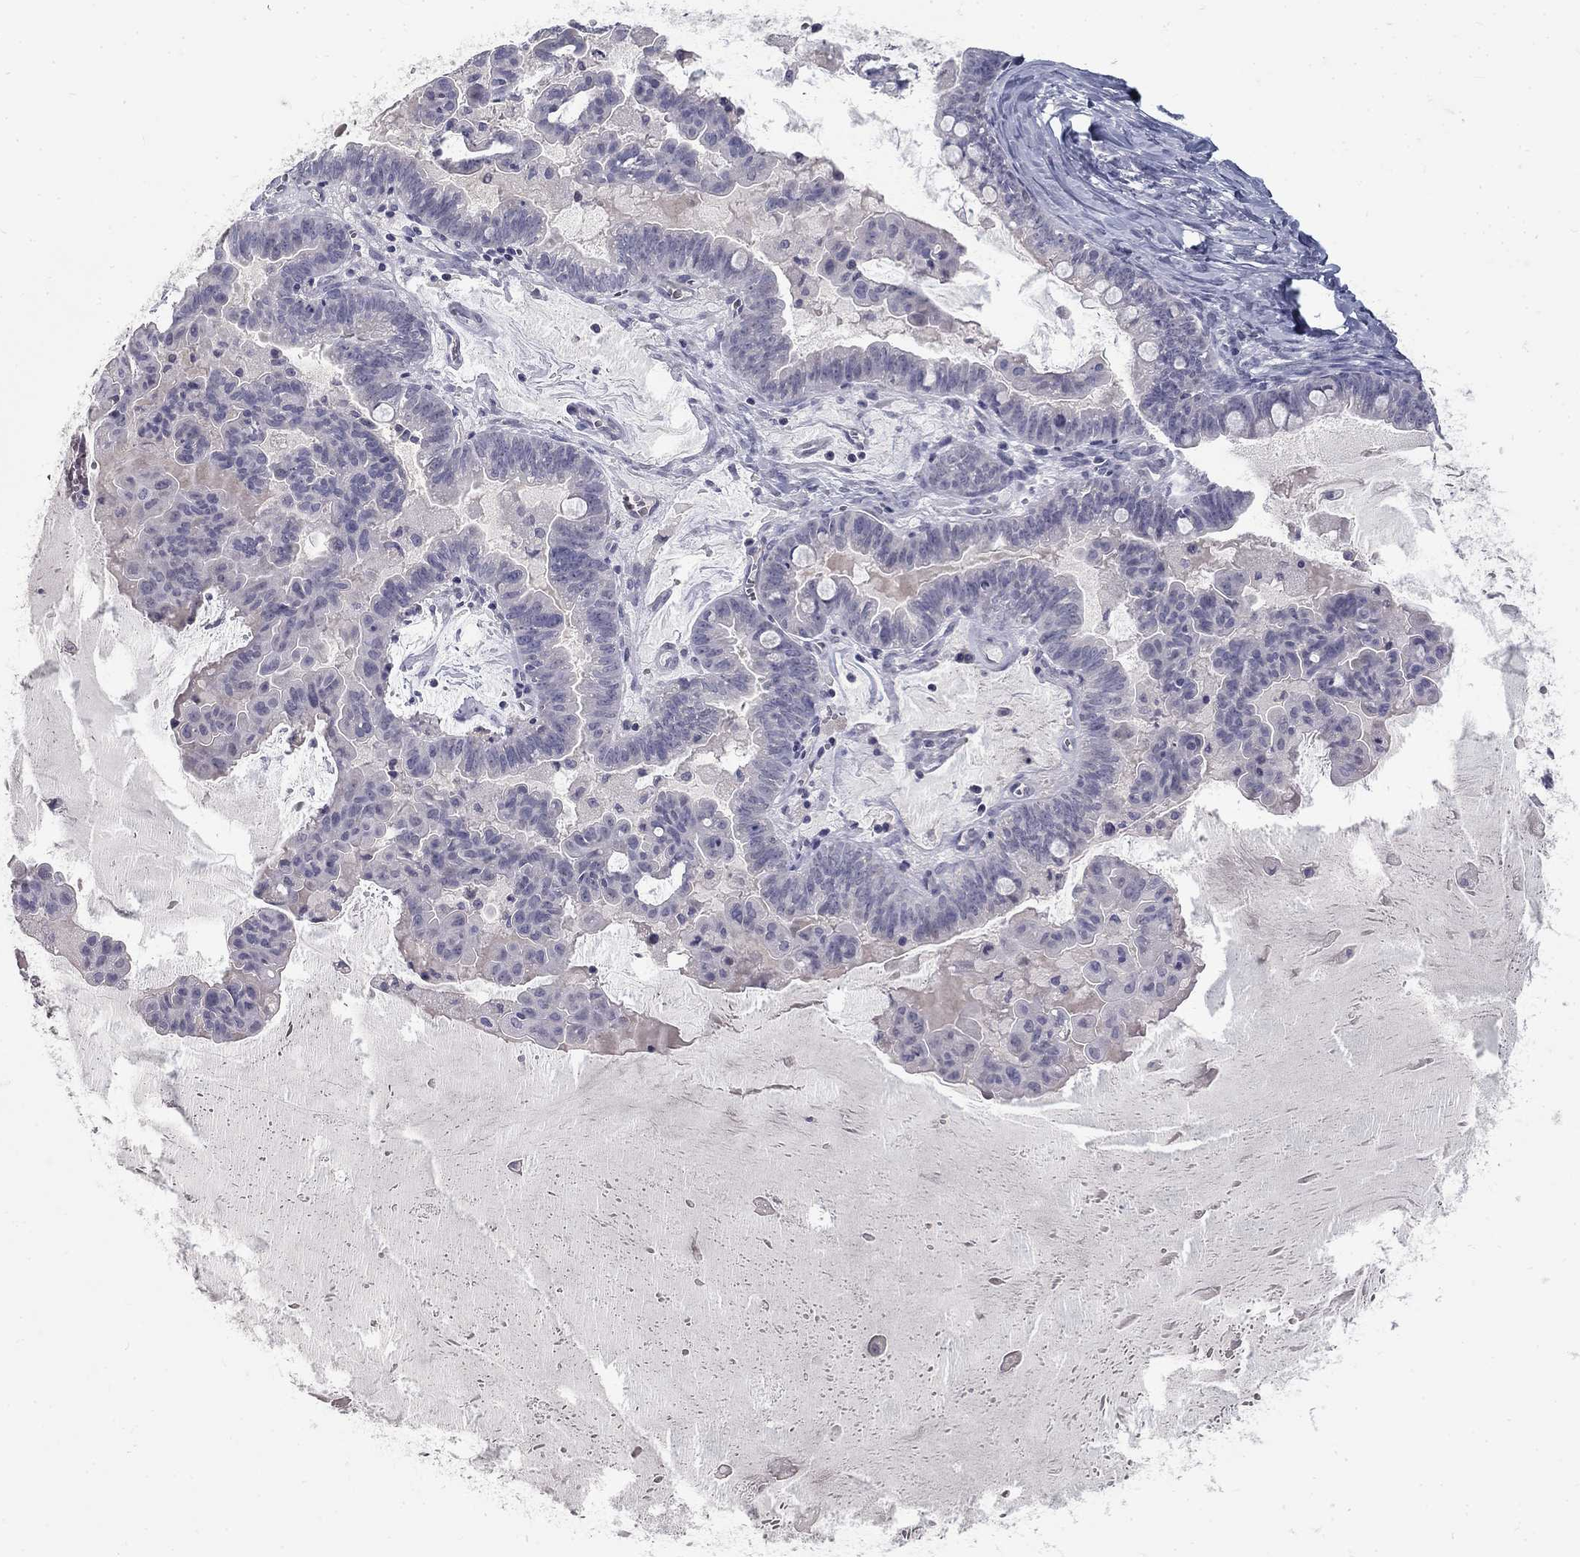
{"staining": {"intensity": "negative", "quantity": "none", "location": "none"}, "tissue": "ovarian cancer", "cell_type": "Tumor cells", "image_type": "cancer", "snomed": [{"axis": "morphology", "description": "Cystadenocarcinoma, mucinous, NOS"}, {"axis": "topography", "description": "Ovary"}], "caption": "Immunohistochemistry (IHC) image of neoplastic tissue: ovarian mucinous cystadenocarcinoma stained with DAB displays no significant protein positivity in tumor cells.", "gene": "NOS1", "patient": {"sex": "female", "age": 63}}